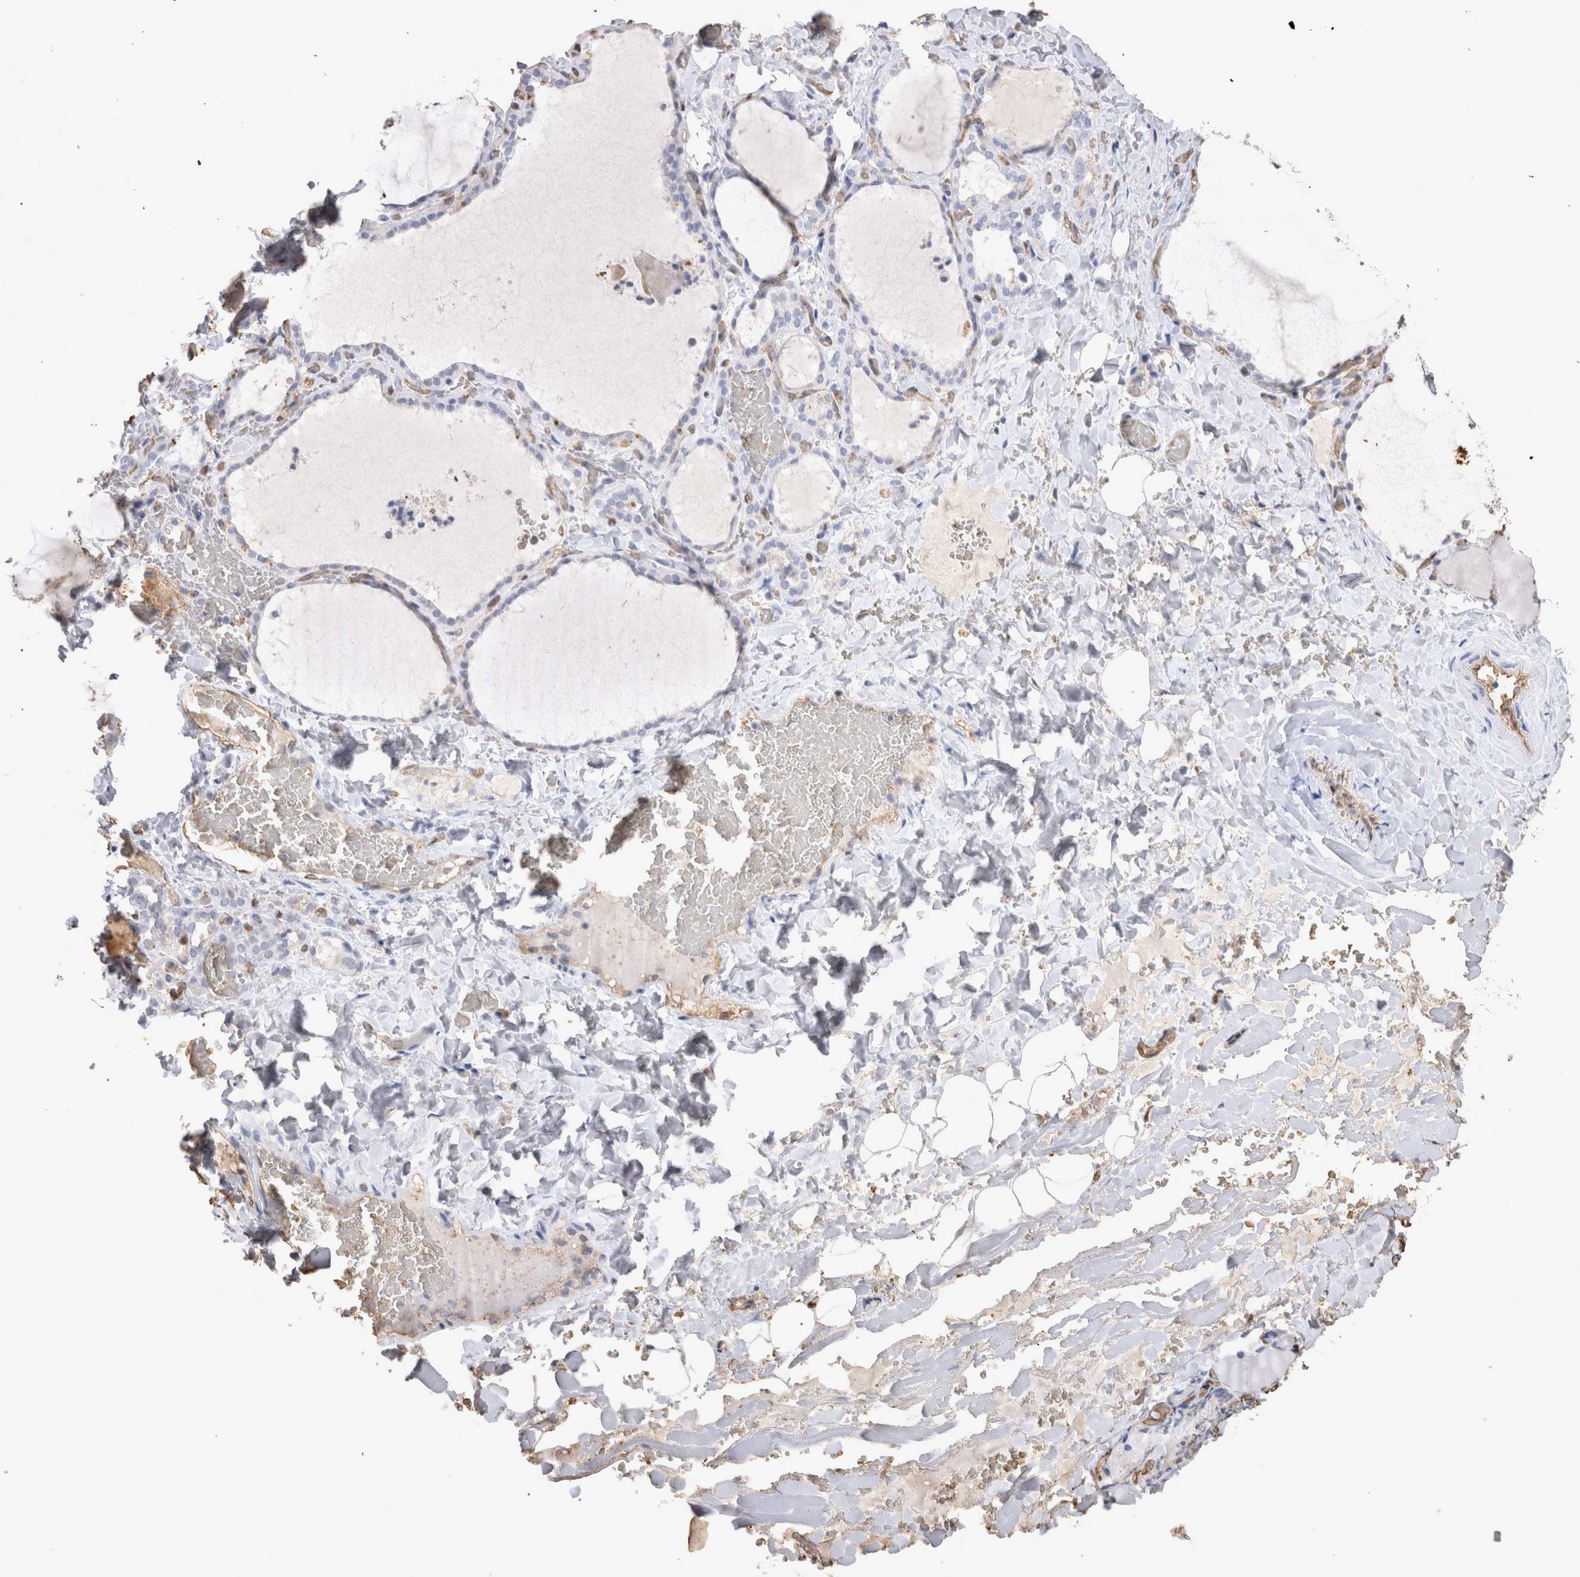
{"staining": {"intensity": "negative", "quantity": "none", "location": "none"}, "tissue": "thyroid gland", "cell_type": "Glandular cells", "image_type": "normal", "snomed": [{"axis": "morphology", "description": "Normal tissue, NOS"}, {"axis": "topography", "description": "Thyroid gland"}], "caption": "Immunohistochemical staining of benign thyroid gland demonstrates no significant staining in glandular cells. (DAB immunohistochemistry visualized using brightfield microscopy, high magnification).", "gene": "IL17RC", "patient": {"sex": "female", "age": 22}}